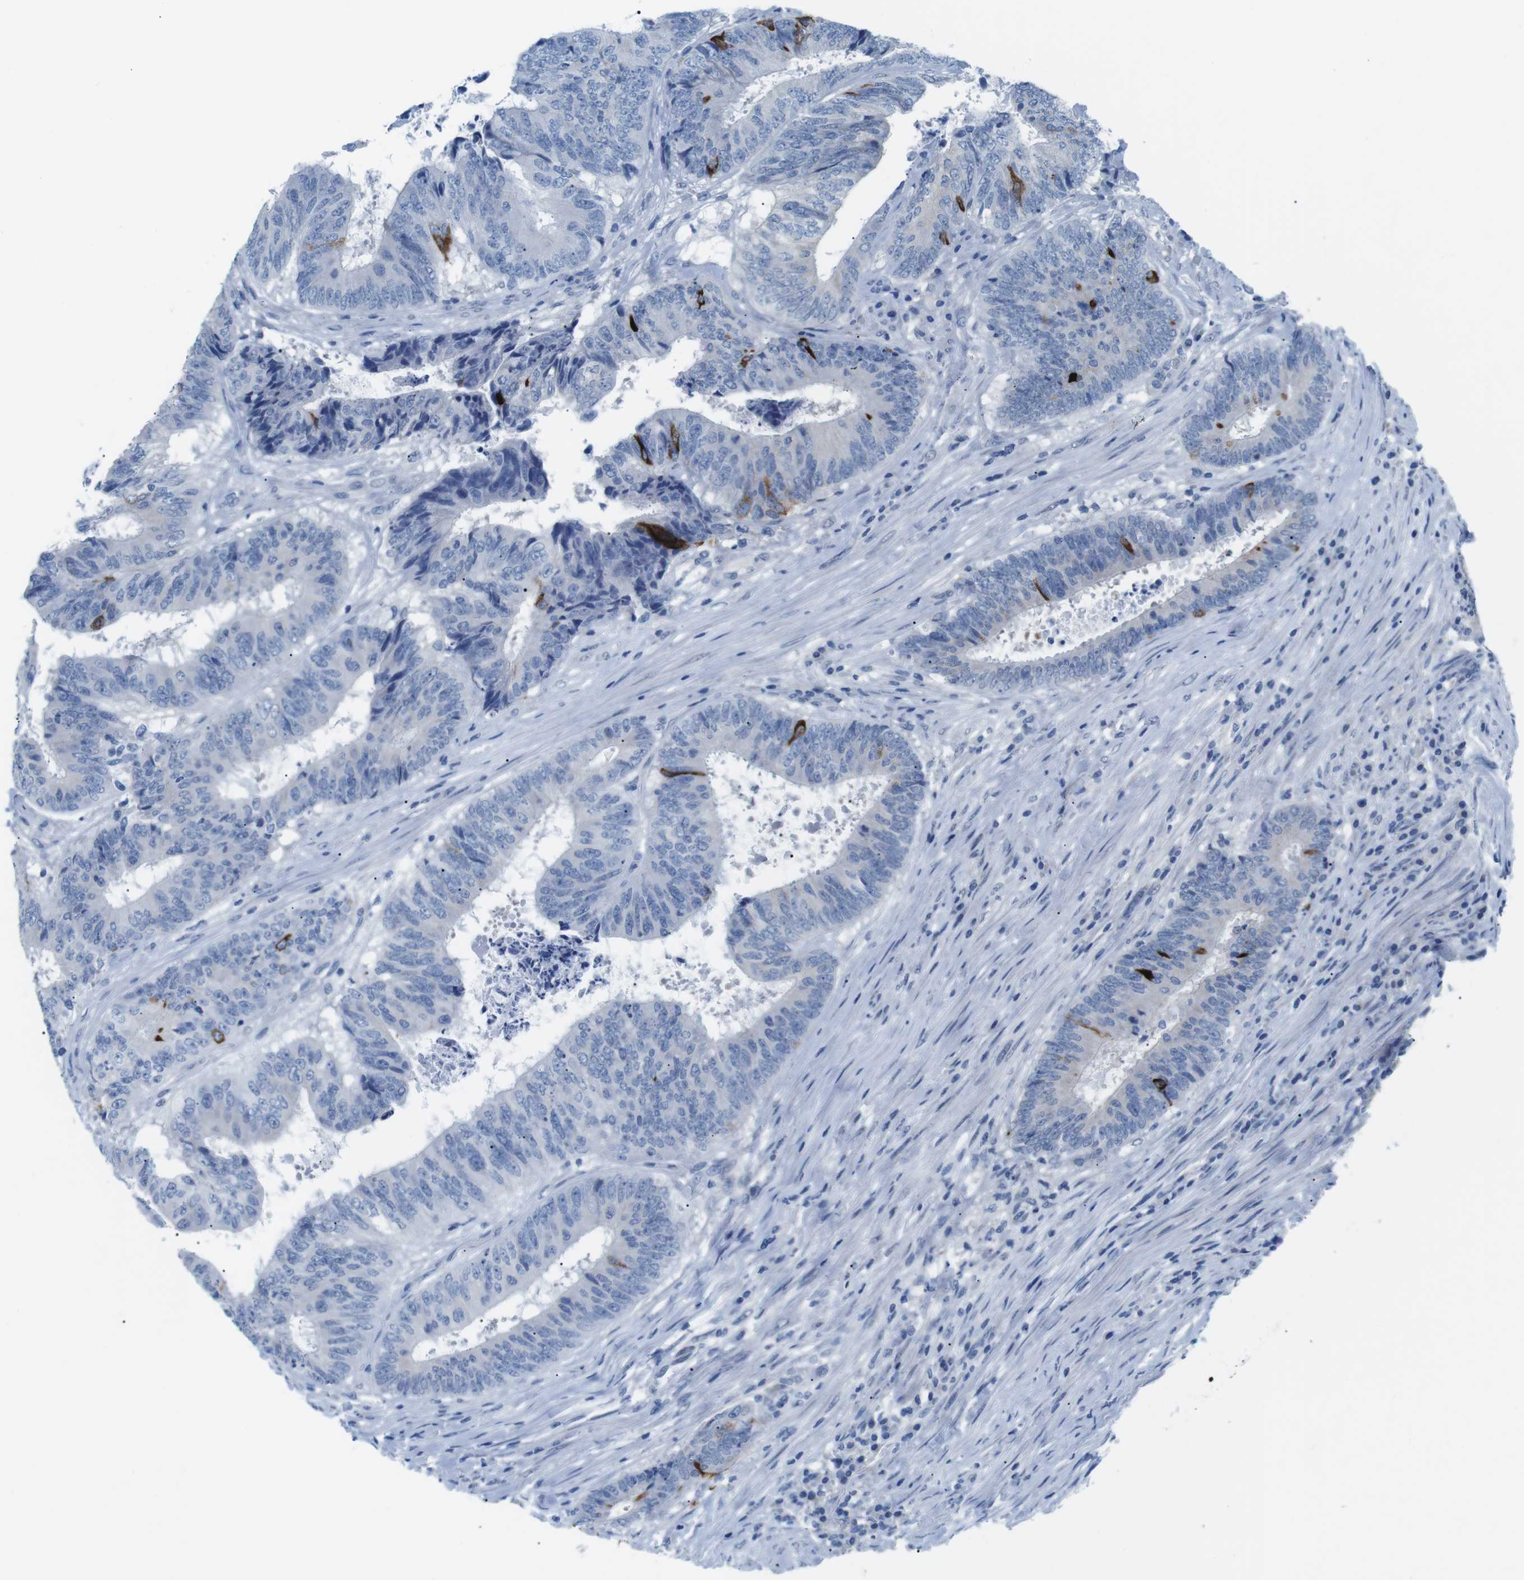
{"staining": {"intensity": "strong", "quantity": "<25%", "location": "cytoplasmic/membranous"}, "tissue": "colorectal cancer", "cell_type": "Tumor cells", "image_type": "cancer", "snomed": [{"axis": "morphology", "description": "Adenocarcinoma, NOS"}, {"axis": "topography", "description": "Rectum"}], "caption": "Colorectal cancer (adenocarcinoma) tissue displays strong cytoplasmic/membranous positivity in about <25% of tumor cells", "gene": "MUC2", "patient": {"sex": "male", "age": 72}}